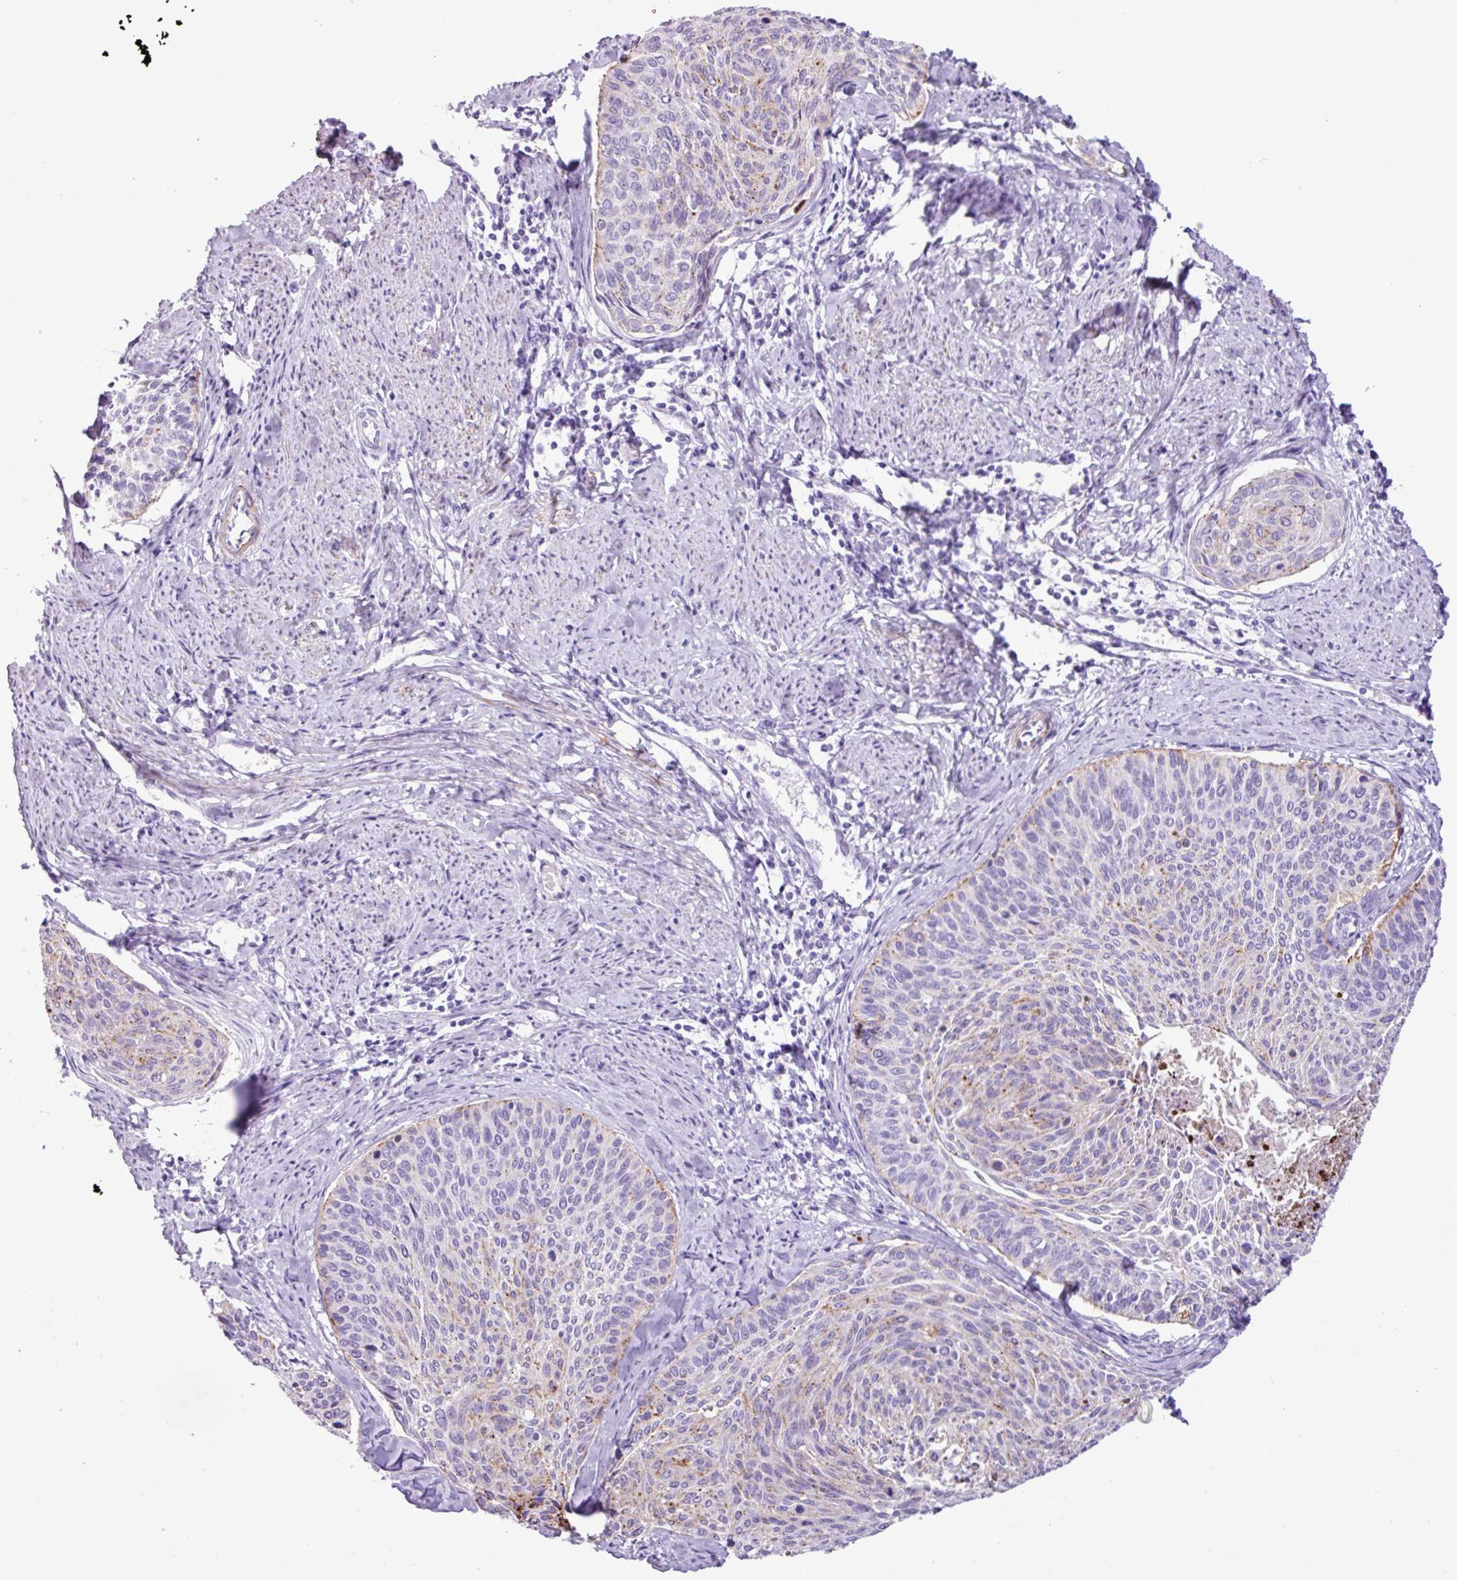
{"staining": {"intensity": "weak", "quantity": "25%-75%", "location": "cytoplasmic/membranous"}, "tissue": "cervical cancer", "cell_type": "Tumor cells", "image_type": "cancer", "snomed": [{"axis": "morphology", "description": "Squamous cell carcinoma, NOS"}, {"axis": "topography", "description": "Cervix"}], "caption": "This is a micrograph of IHC staining of squamous cell carcinoma (cervical), which shows weak staining in the cytoplasmic/membranous of tumor cells.", "gene": "ZSCAN5A", "patient": {"sex": "female", "age": 55}}